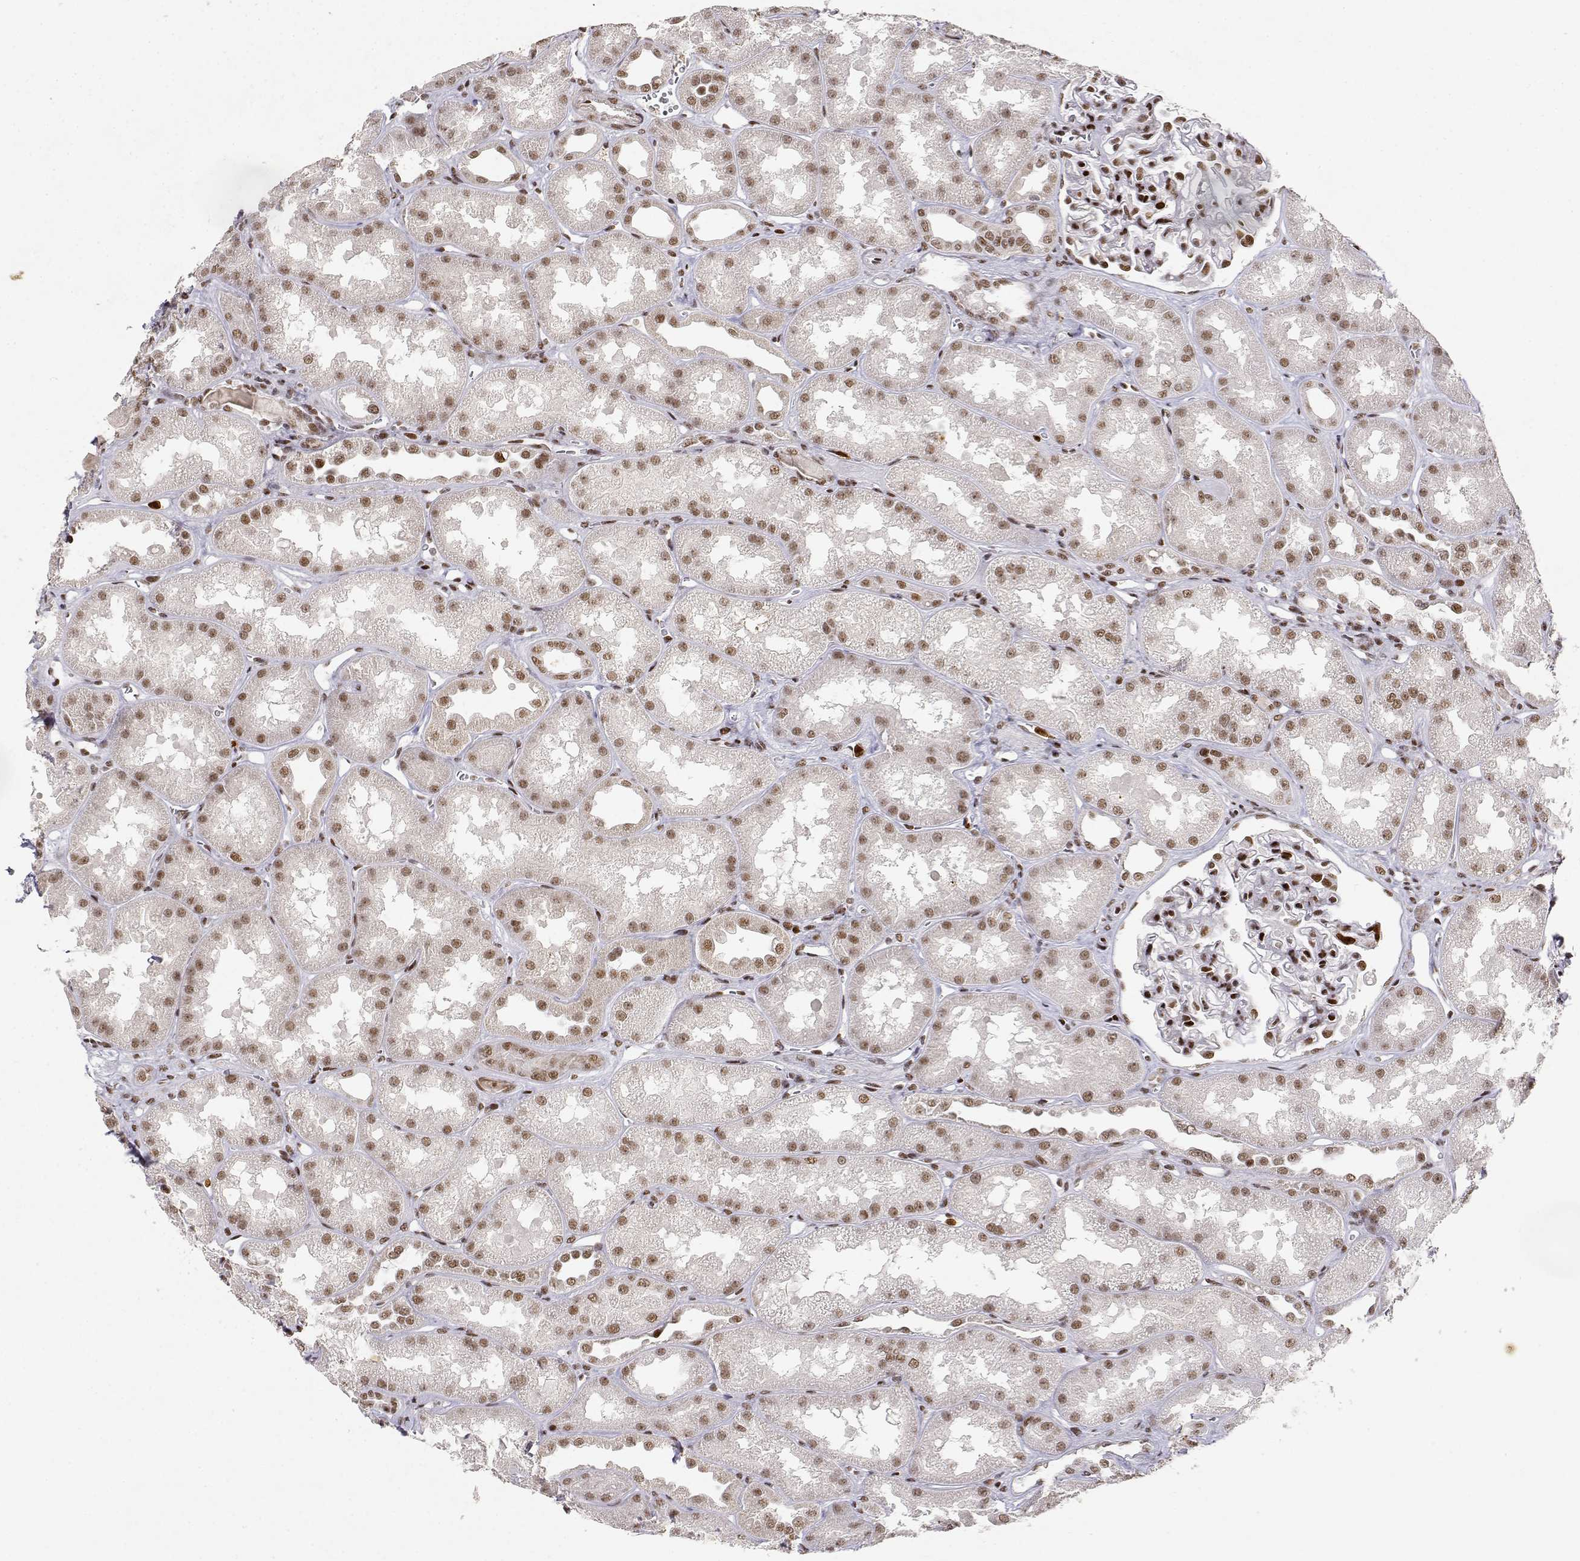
{"staining": {"intensity": "moderate", "quantity": ">75%", "location": "nuclear"}, "tissue": "kidney", "cell_type": "Cells in glomeruli", "image_type": "normal", "snomed": [{"axis": "morphology", "description": "Normal tissue, NOS"}, {"axis": "topography", "description": "Kidney"}], "caption": "Benign kidney was stained to show a protein in brown. There is medium levels of moderate nuclear positivity in about >75% of cells in glomeruli. (Stains: DAB (3,3'-diaminobenzidine) in brown, nuclei in blue, Microscopy: brightfield microscopy at high magnification).", "gene": "RSF1", "patient": {"sex": "male", "age": 61}}